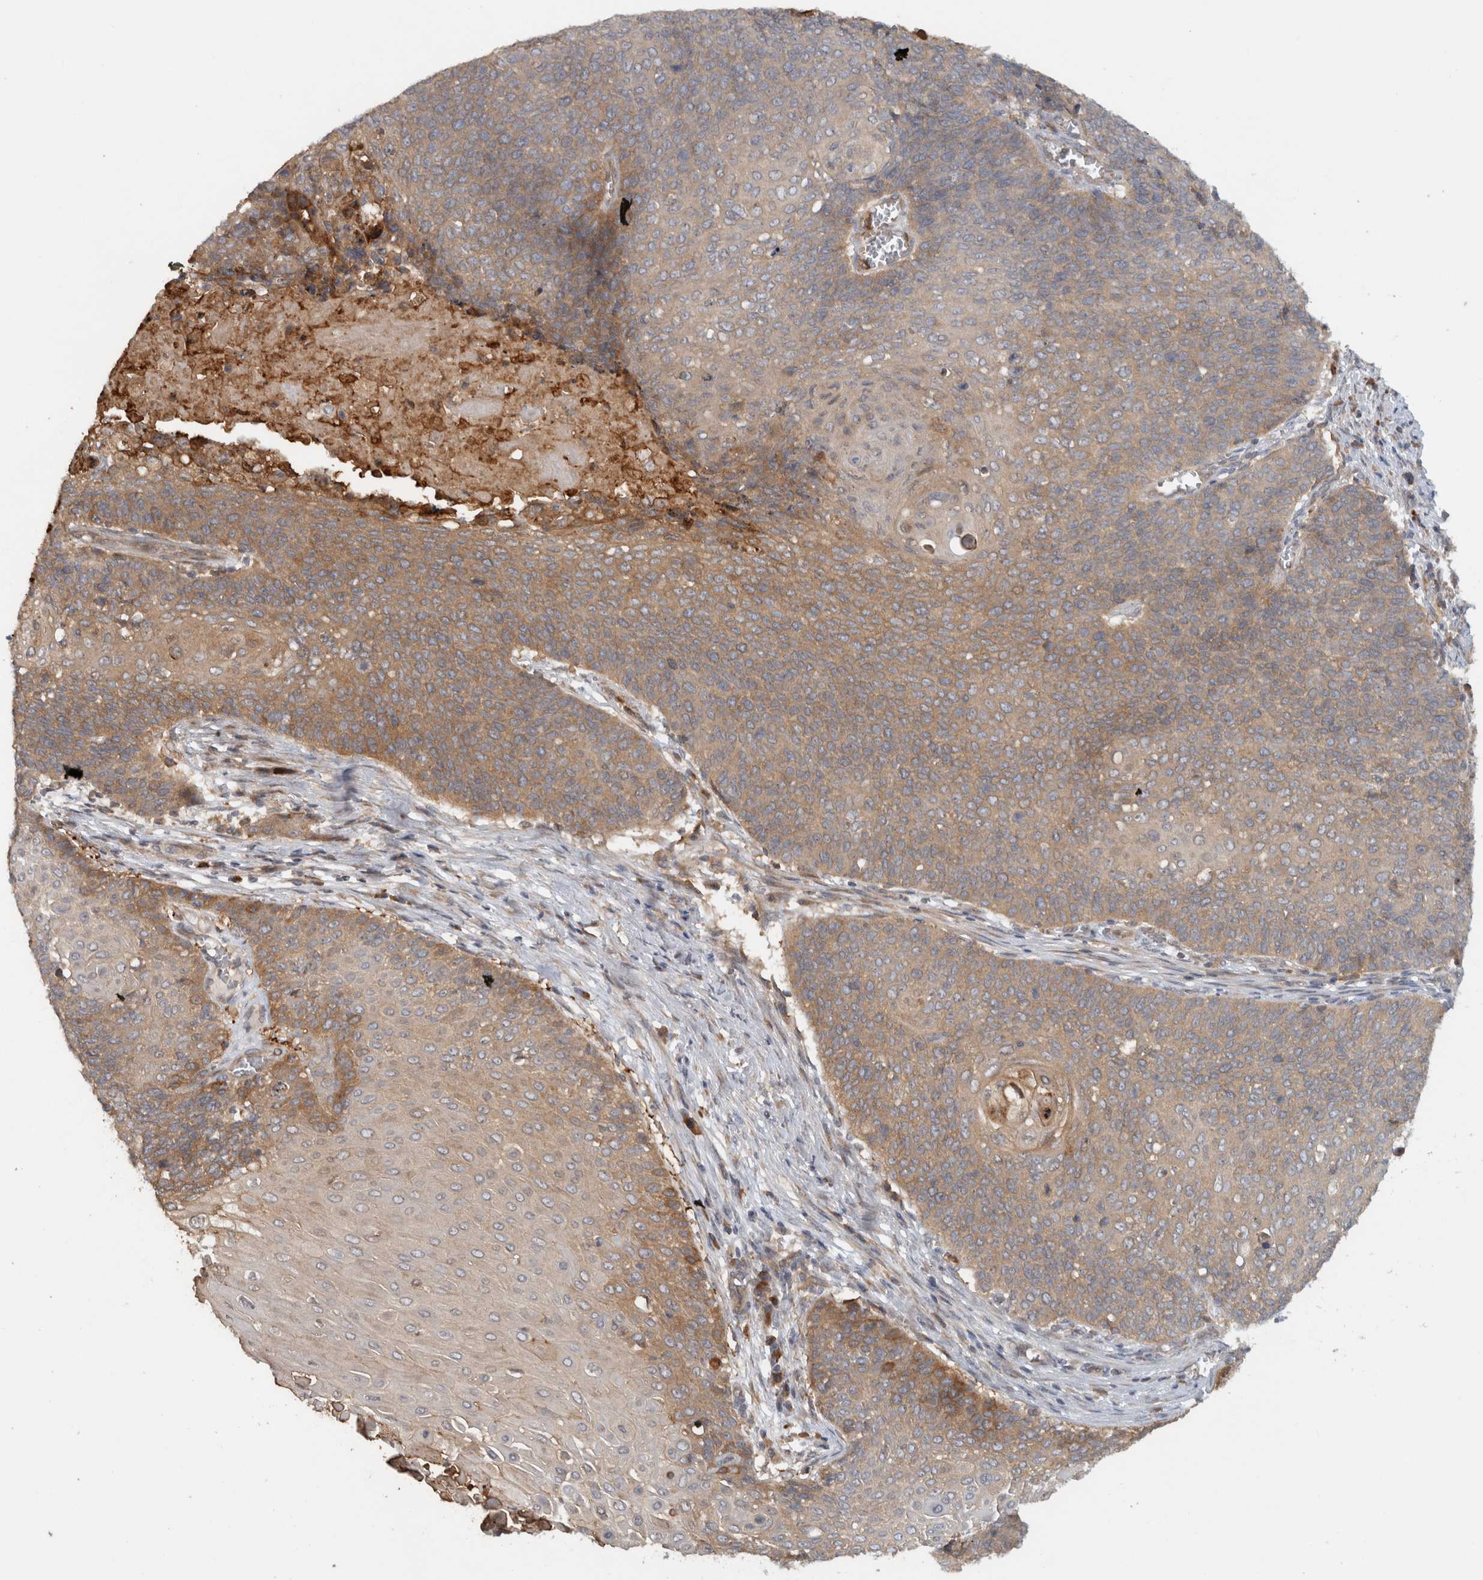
{"staining": {"intensity": "moderate", "quantity": ">75%", "location": "cytoplasmic/membranous"}, "tissue": "cervical cancer", "cell_type": "Tumor cells", "image_type": "cancer", "snomed": [{"axis": "morphology", "description": "Squamous cell carcinoma, NOS"}, {"axis": "topography", "description": "Cervix"}], "caption": "Immunohistochemistry image of cervical cancer stained for a protein (brown), which displays medium levels of moderate cytoplasmic/membranous expression in approximately >75% of tumor cells.", "gene": "VEPH1", "patient": {"sex": "female", "age": 39}}